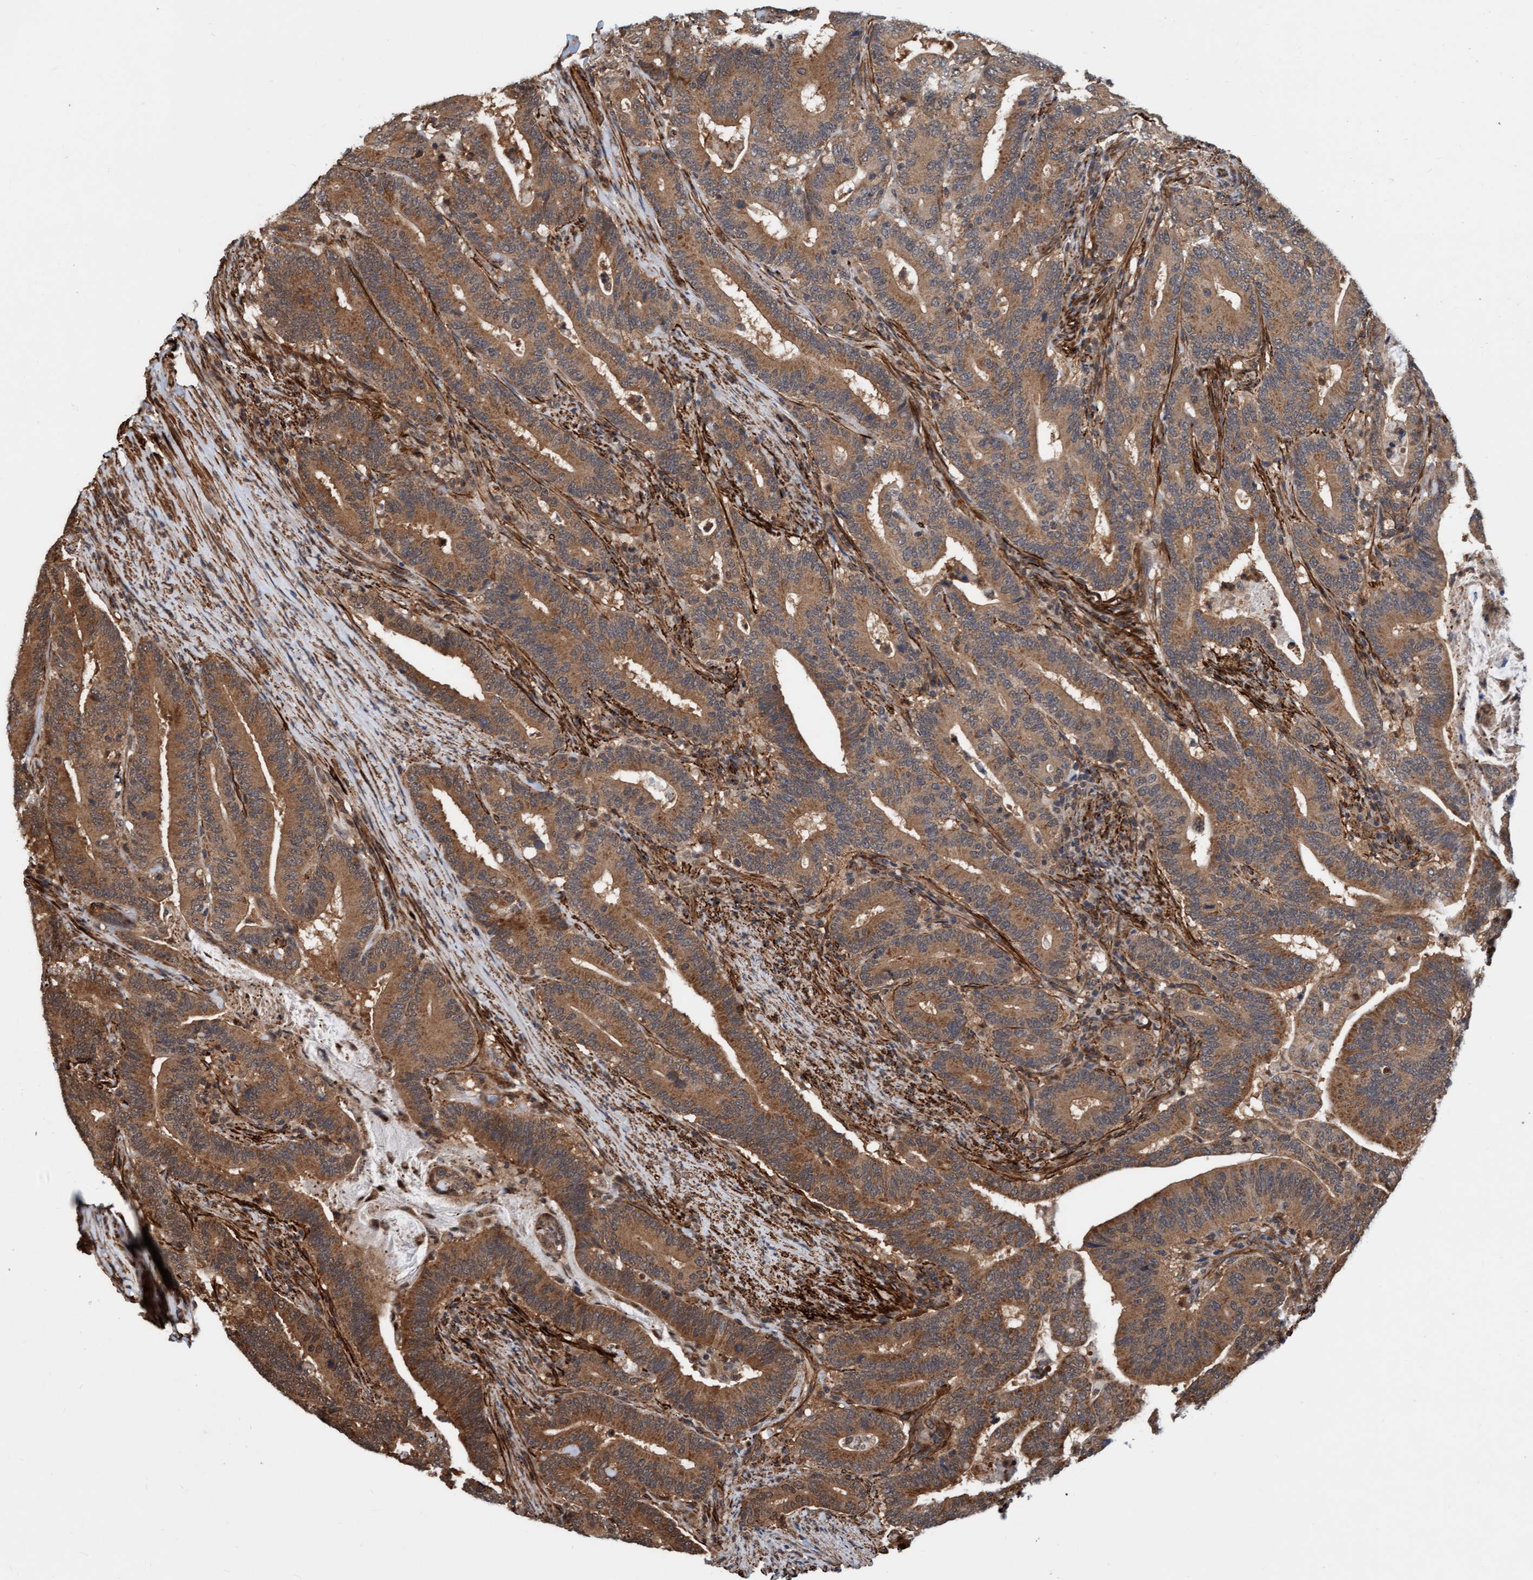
{"staining": {"intensity": "moderate", "quantity": ">75%", "location": "cytoplasmic/membranous"}, "tissue": "colorectal cancer", "cell_type": "Tumor cells", "image_type": "cancer", "snomed": [{"axis": "morphology", "description": "Adenocarcinoma, NOS"}, {"axis": "topography", "description": "Colon"}], "caption": "High-power microscopy captured an immunohistochemistry (IHC) image of colorectal cancer (adenocarcinoma), revealing moderate cytoplasmic/membranous staining in approximately >75% of tumor cells. (DAB IHC with brightfield microscopy, high magnification).", "gene": "STXBP4", "patient": {"sex": "female", "age": 66}}